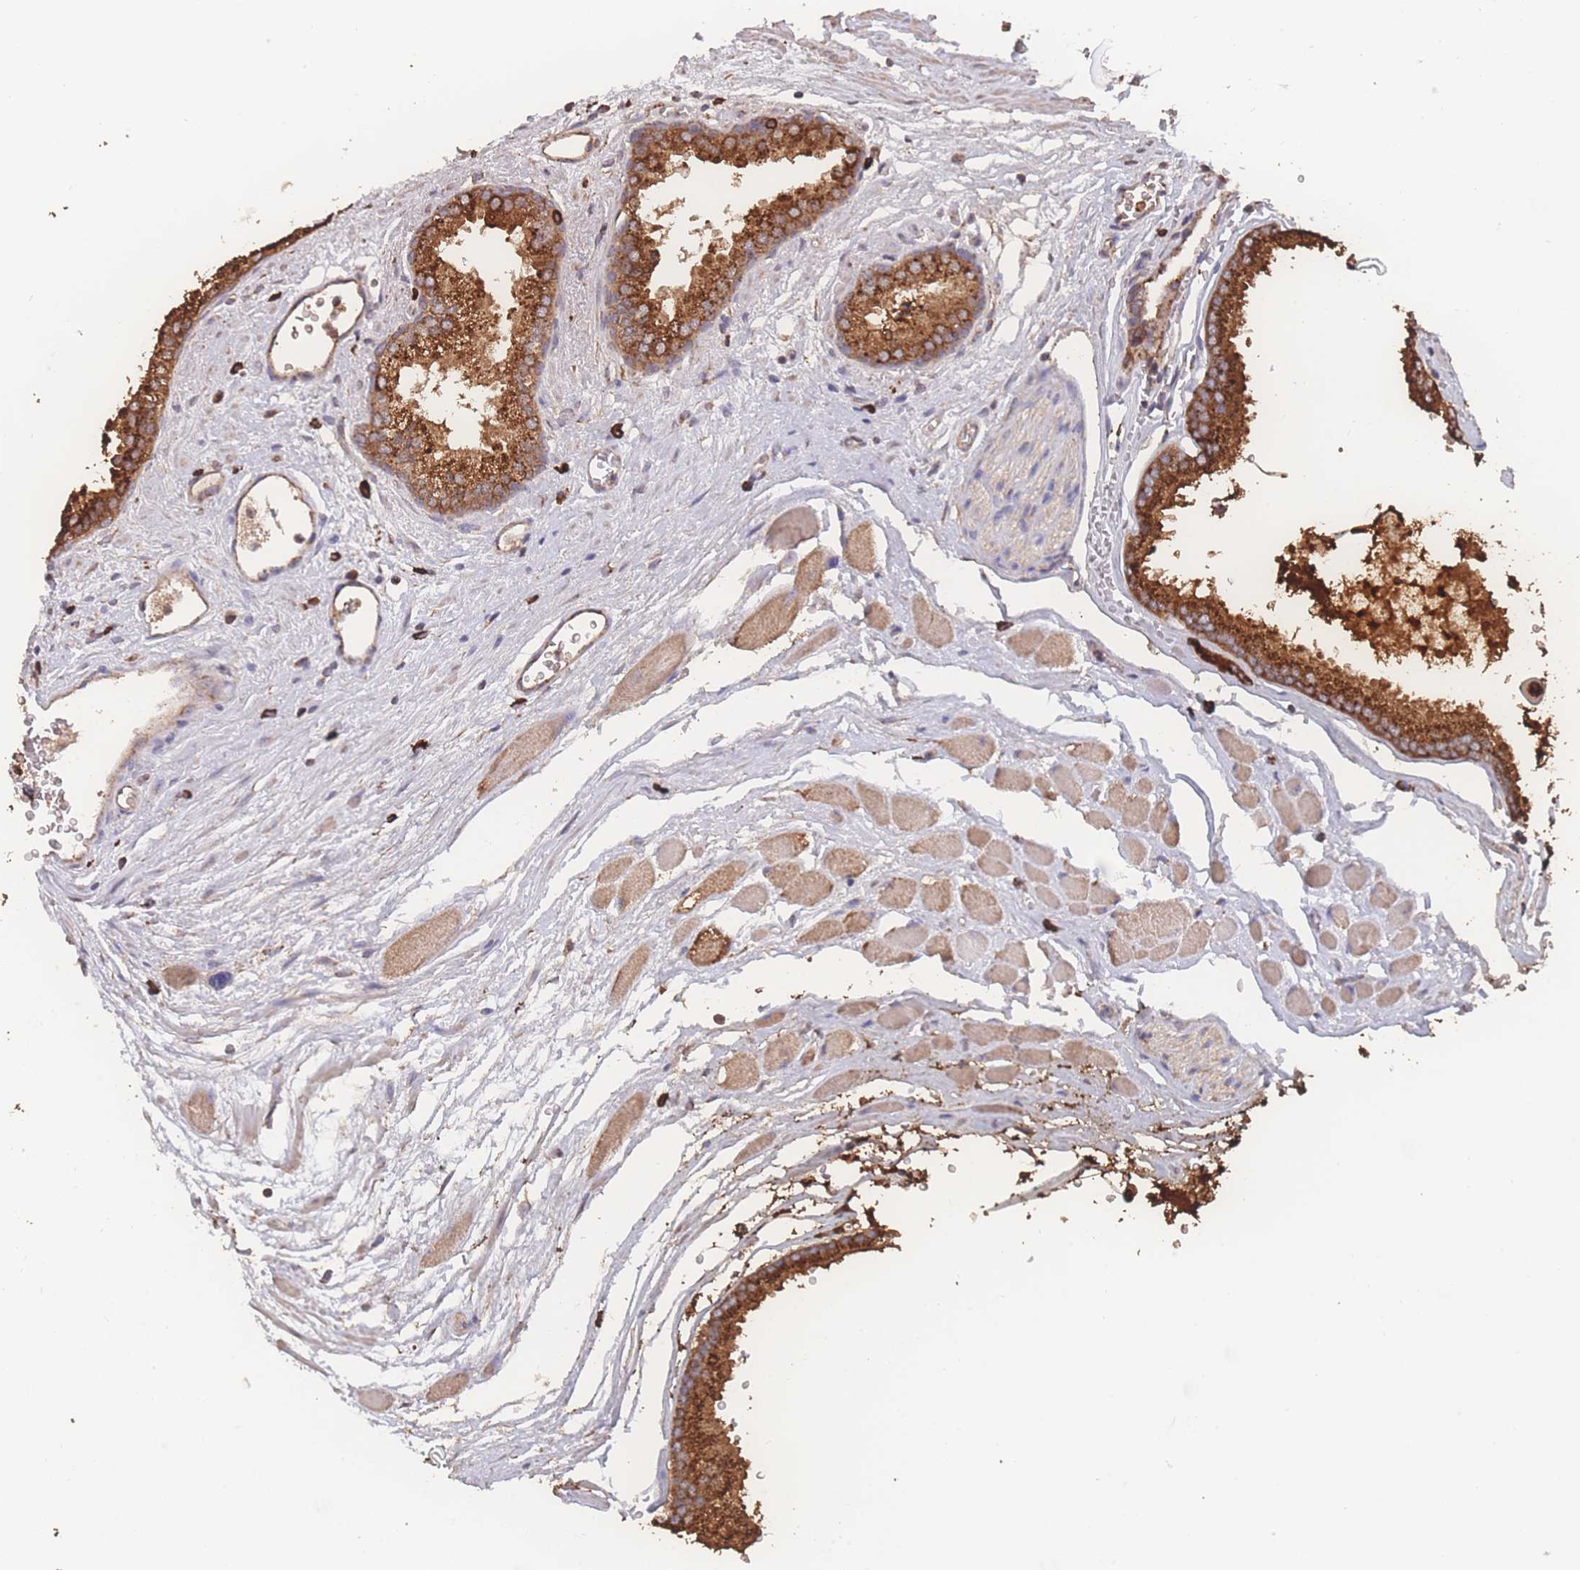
{"staining": {"intensity": "strong", "quantity": ">75%", "location": "cytoplasmic/membranous"}, "tissue": "prostate cancer", "cell_type": "Tumor cells", "image_type": "cancer", "snomed": [{"axis": "morphology", "description": "Adenocarcinoma, High grade"}, {"axis": "topography", "description": "Prostate"}], "caption": "Protein positivity by immunohistochemistry (IHC) shows strong cytoplasmic/membranous expression in approximately >75% of tumor cells in high-grade adenocarcinoma (prostate). Nuclei are stained in blue.", "gene": "SGSM3", "patient": {"sex": "male", "age": 67}}